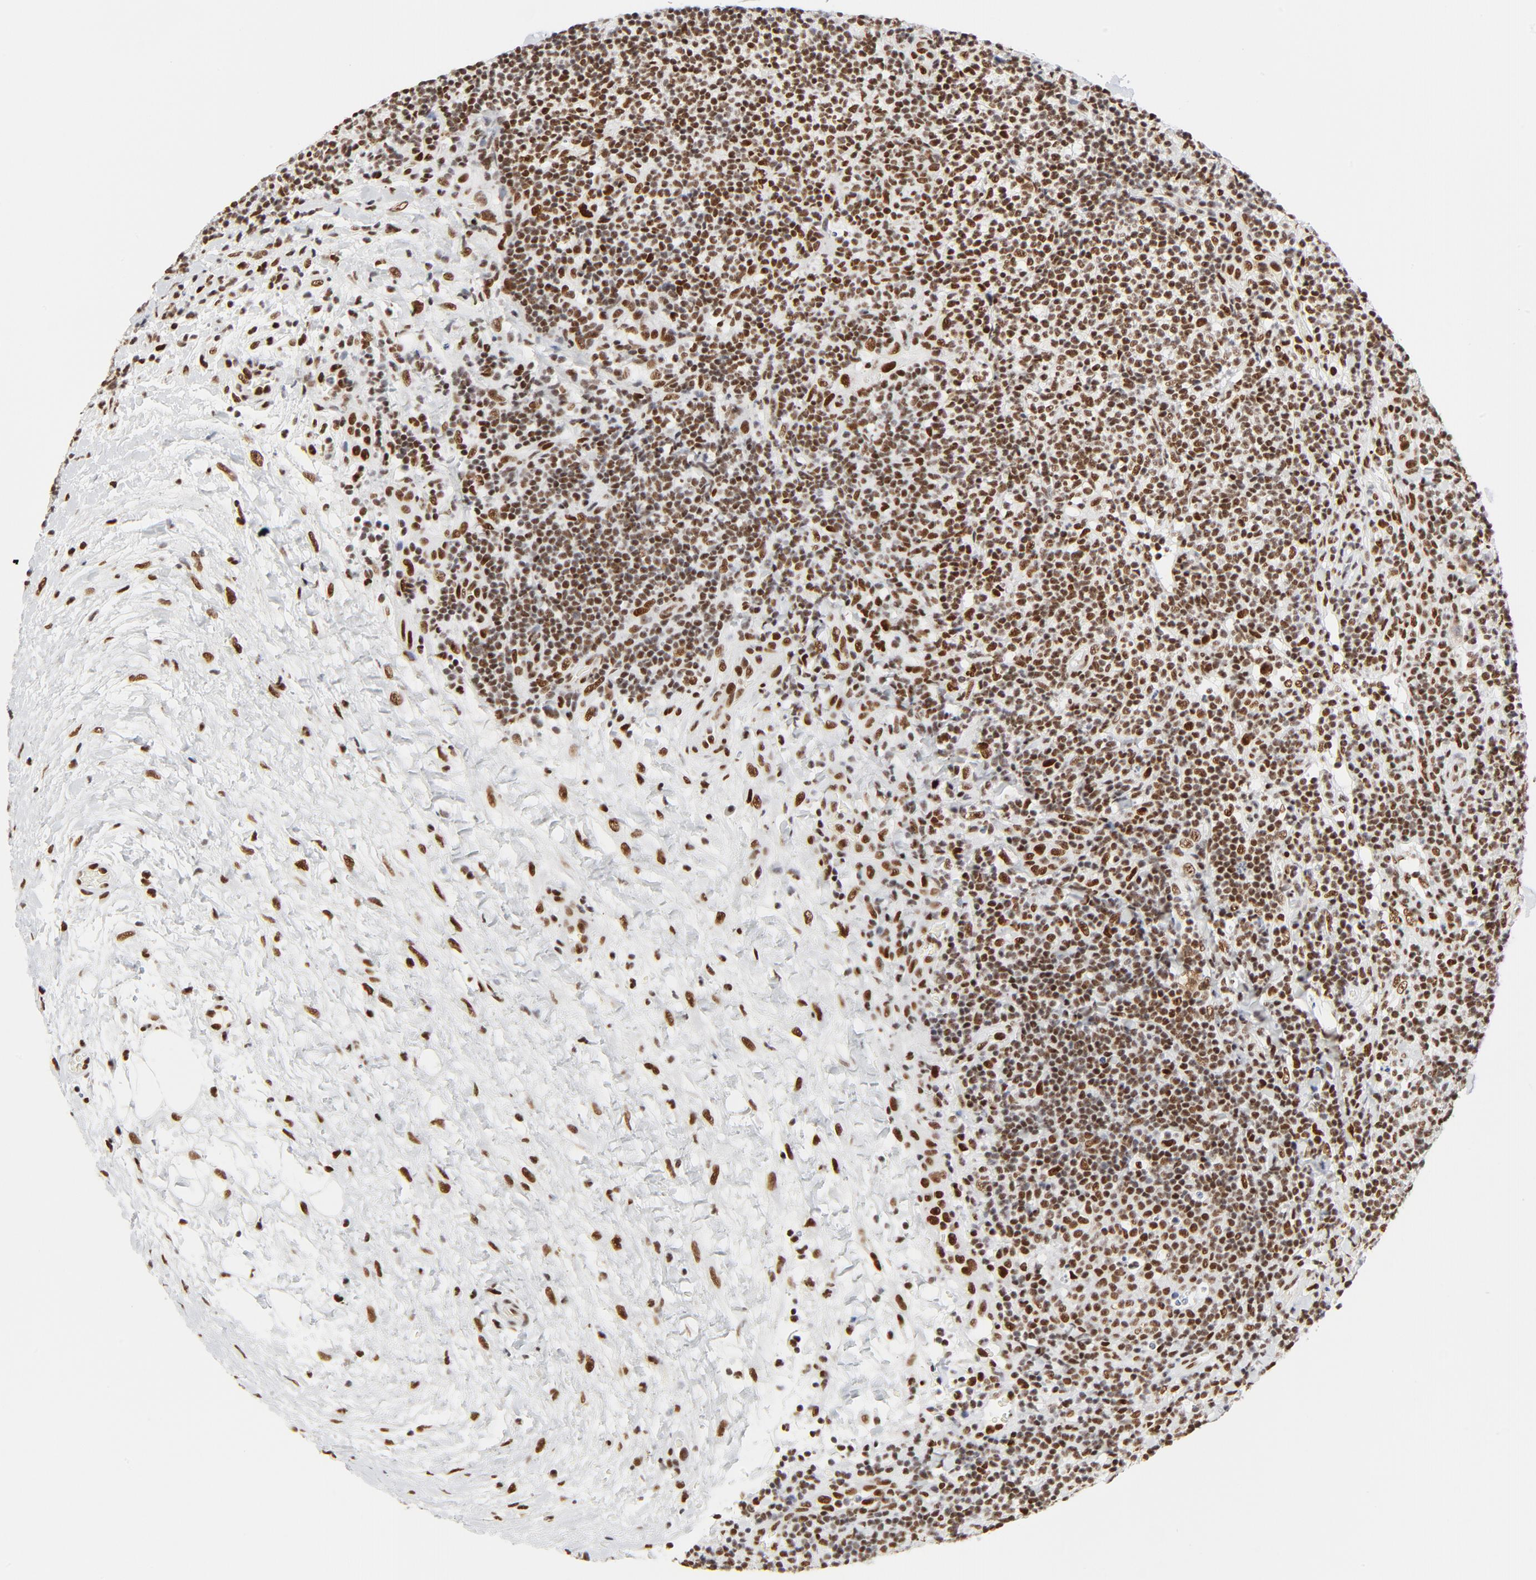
{"staining": {"intensity": "moderate", "quantity": ">75%", "location": "nuclear"}, "tissue": "lymphoma", "cell_type": "Tumor cells", "image_type": "cancer", "snomed": [{"axis": "morphology", "description": "Malignant lymphoma, non-Hodgkin's type, Low grade"}, {"axis": "topography", "description": "Lymph node"}], "caption": "This image exhibits immunohistochemistry (IHC) staining of human malignant lymphoma, non-Hodgkin's type (low-grade), with medium moderate nuclear staining in about >75% of tumor cells.", "gene": "GTF2H1", "patient": {"sex": "female", "age": 76}}